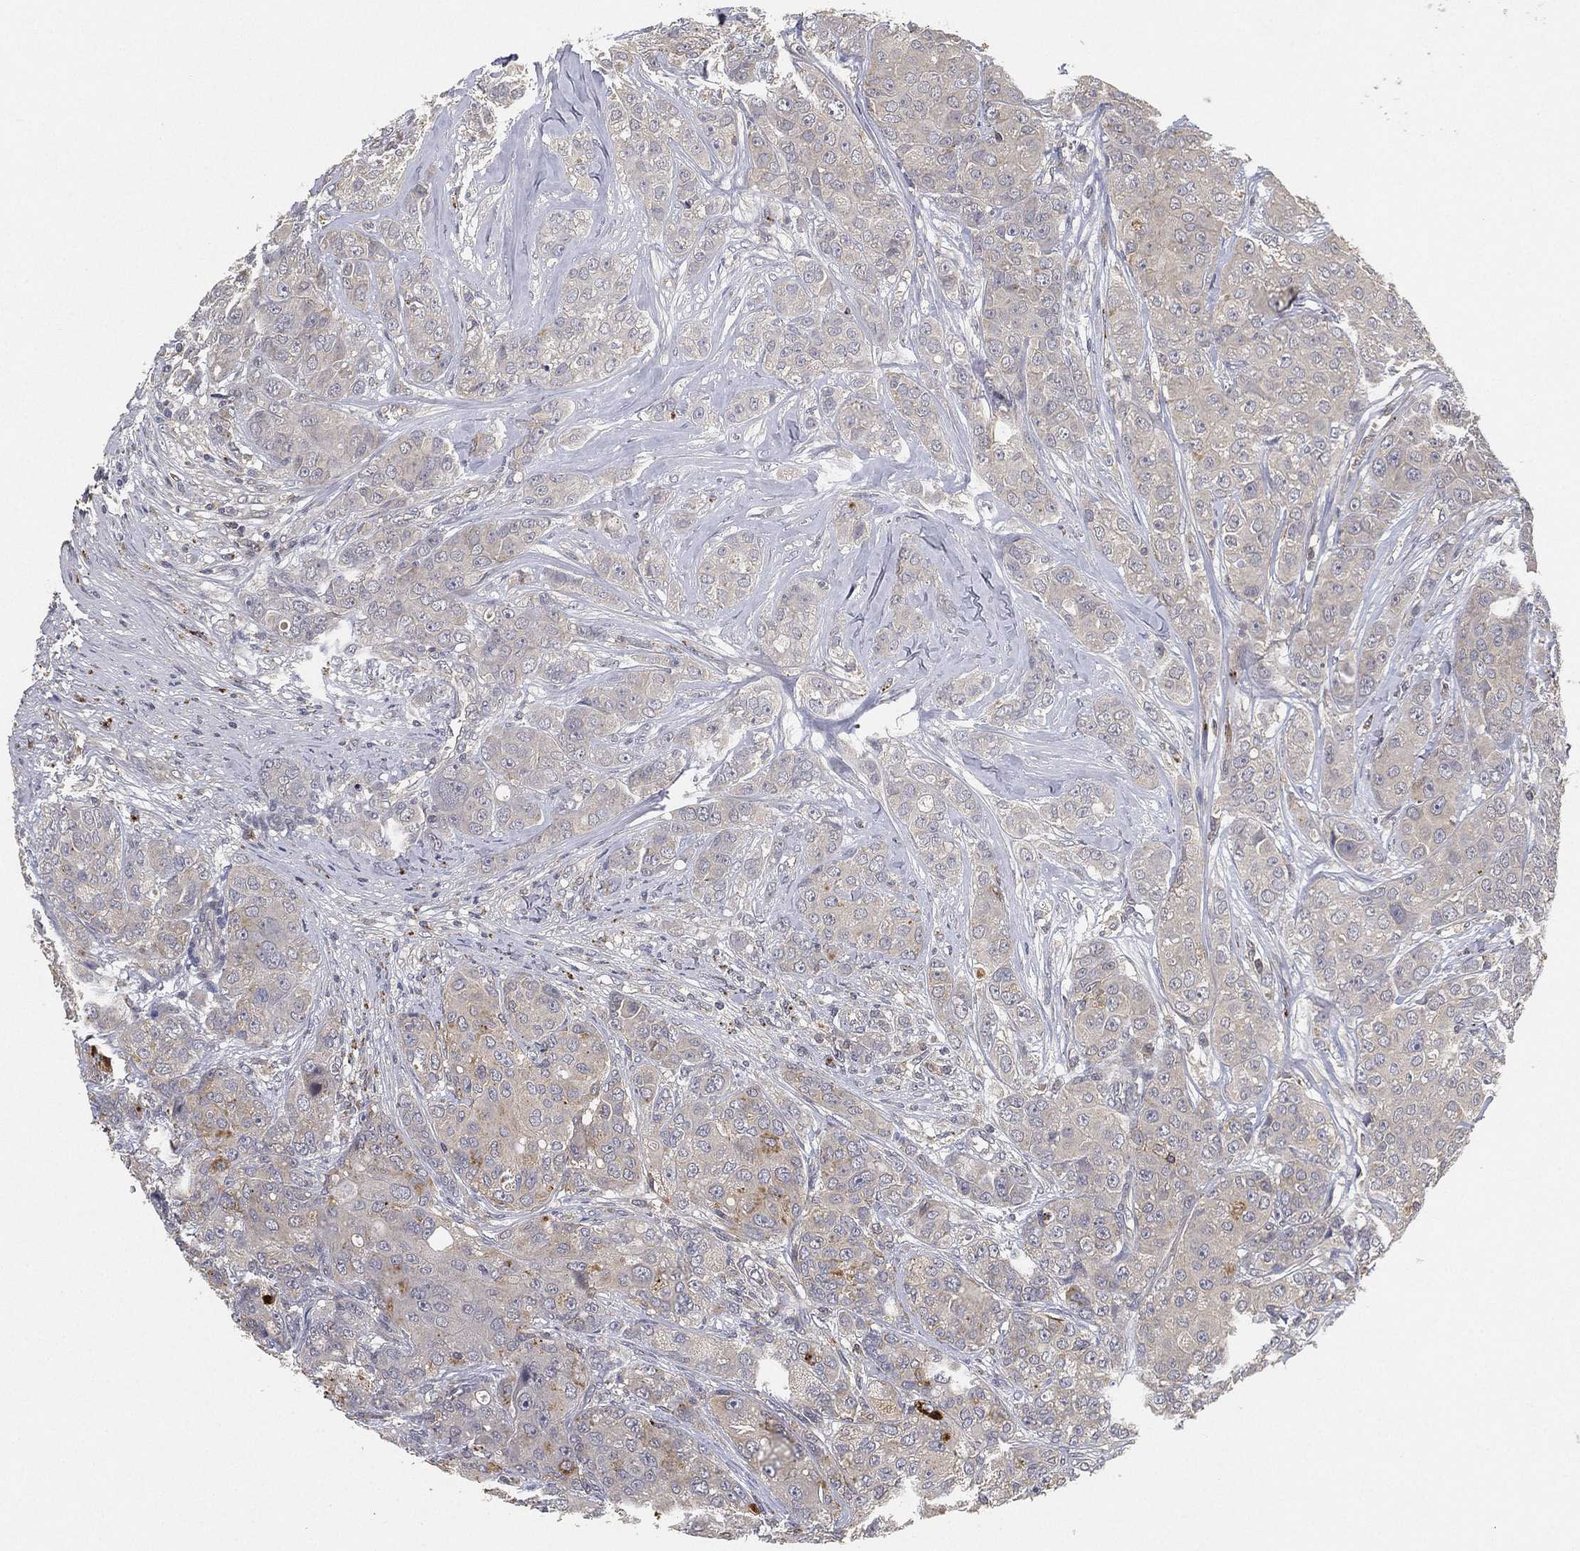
{"staining": {"intensity": "negative", "quantity": "none", "location": "none"}, "tissue": "breast cancer", "cell_type": "Tumor cells", "image_type": "cancer", "snomed": [{"axis": "morphology", "description": "Duct carcinoma"}, {"axis": "topography", "description": "Breast"}], "caption": "Histopathology image shows no protein expression in tumor cells of breast infiltrating ductal carcinoma tissue.", "gene": "CFAP251", "patient": {"sex": "female", "age": 43}}